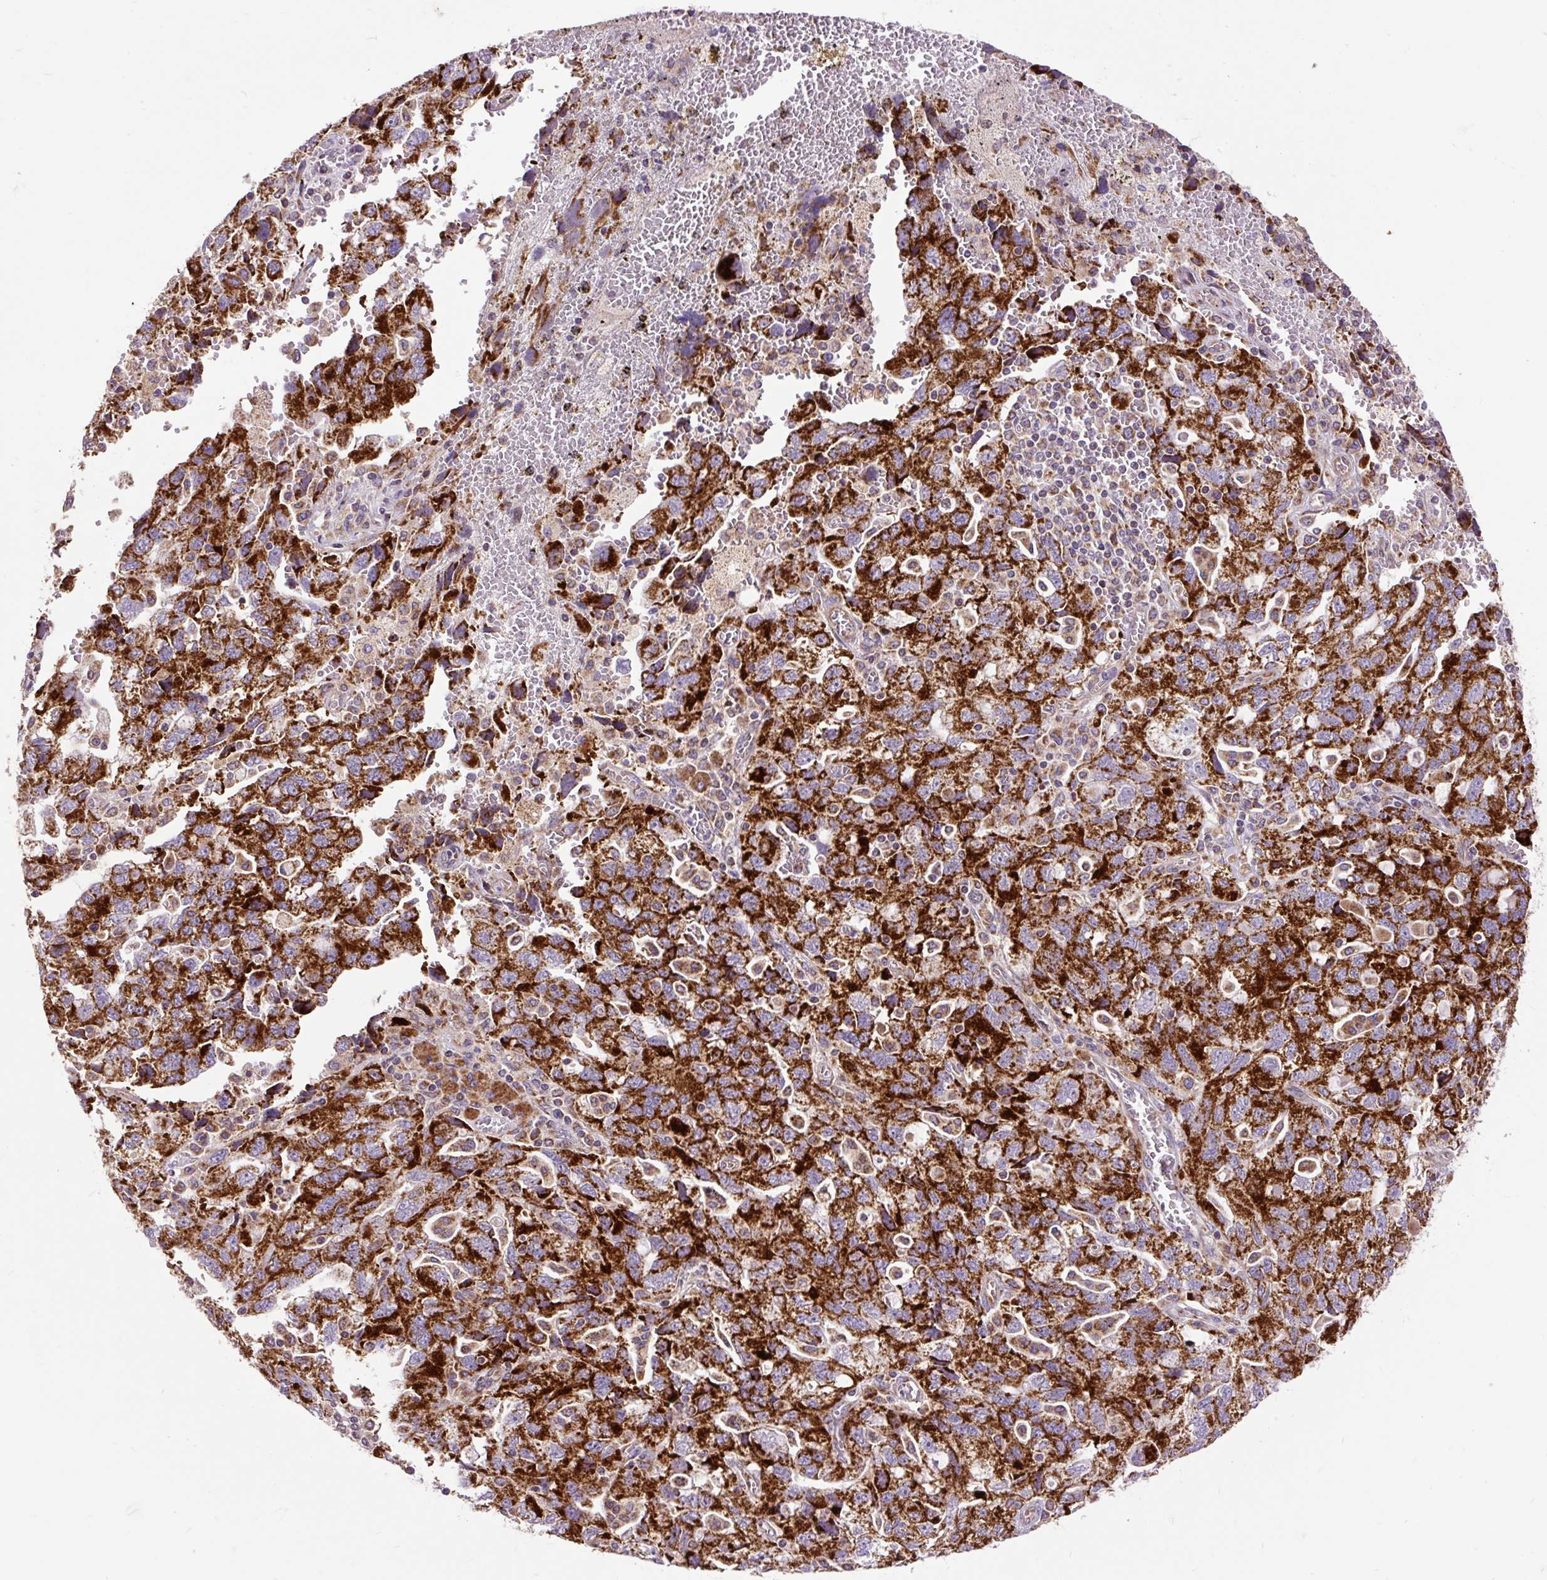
{"staining": {"intensity": "strong", "quantity": ">75%", "location": "cytoplasmic/membranous"}, "tissue": "ovarian cancer", "cell_type": "Tumor cells", "image_type": "cancer", "snomed": [{"axis": "morphology", "description": "Carcinoma, NOS"}, {"axis": "morphology", "description": "Cystadenocarcinoma, serous, NOS"}, {"axis": "topography", "description": "Ovary"}], "caption": "Serous cystadenocarcinoma (ovarian) stained with DAB immunohistochemistry reveals high levels of strong cytoplasmic/membranous staining in approximately >75% of tumor cells.", "gene": "TOMM40", "patient": {"sex": "female", "age": 69}}